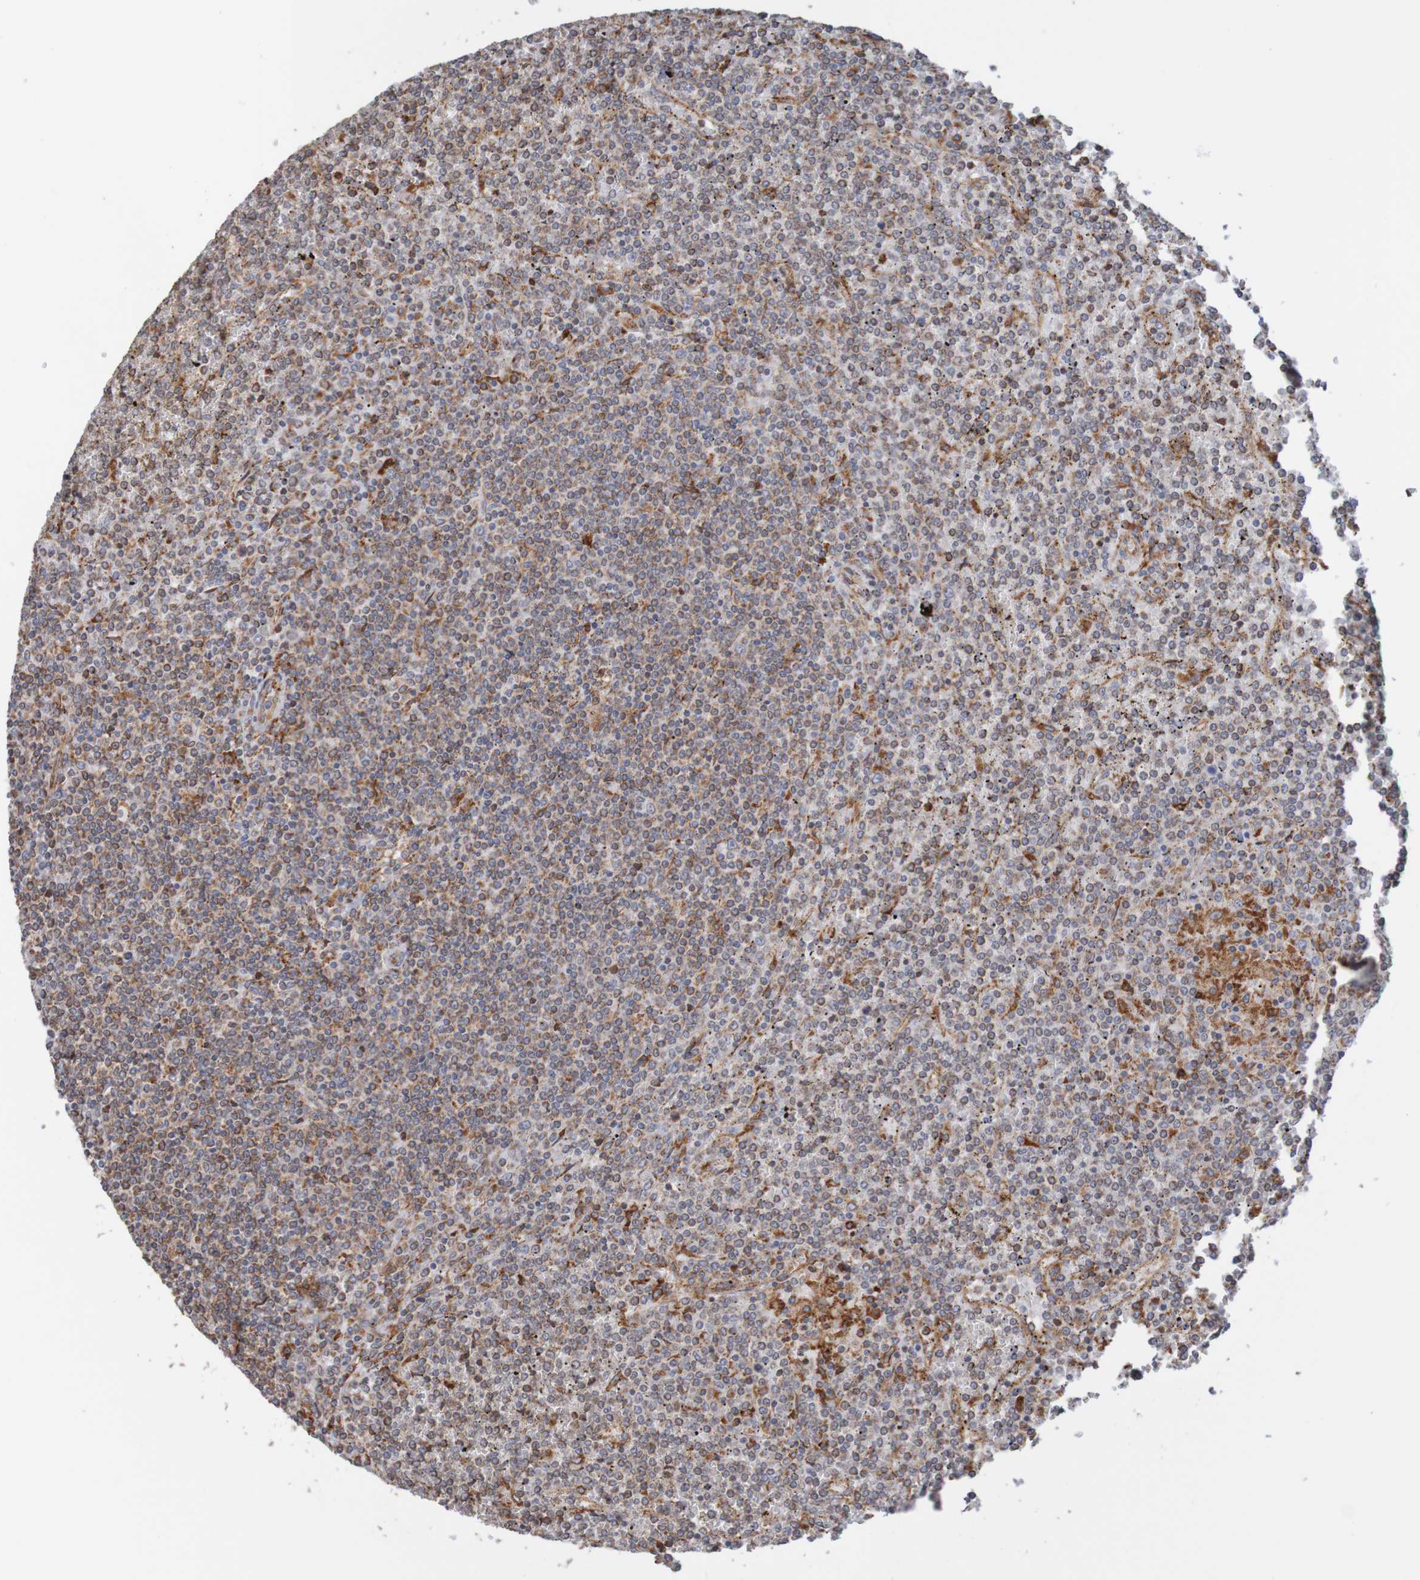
{"staining": {"intensity": "moderate", "quantity": ">75%", "location": "cytoplasmic/membranous"}, "tissue": "lymphoma", "cell_type": "Tumor cells", "image_type": "cancer", "snomed": [{"axis": "morphology", "description": "Malignant lymphoma, non-Hodgkin's type, Low grade"}, {"axis": "topography", "description": "Spleen"}], "caption": "Tumor cells show medium levels of moderate cytoplasmic/membranous staining in about >75% of cells in human lymphoma. The protein is shown in brown color, while the nuclei are stained blue.", "gene": "PDIA3", "patient": {"sex": "female", "age": 19}}